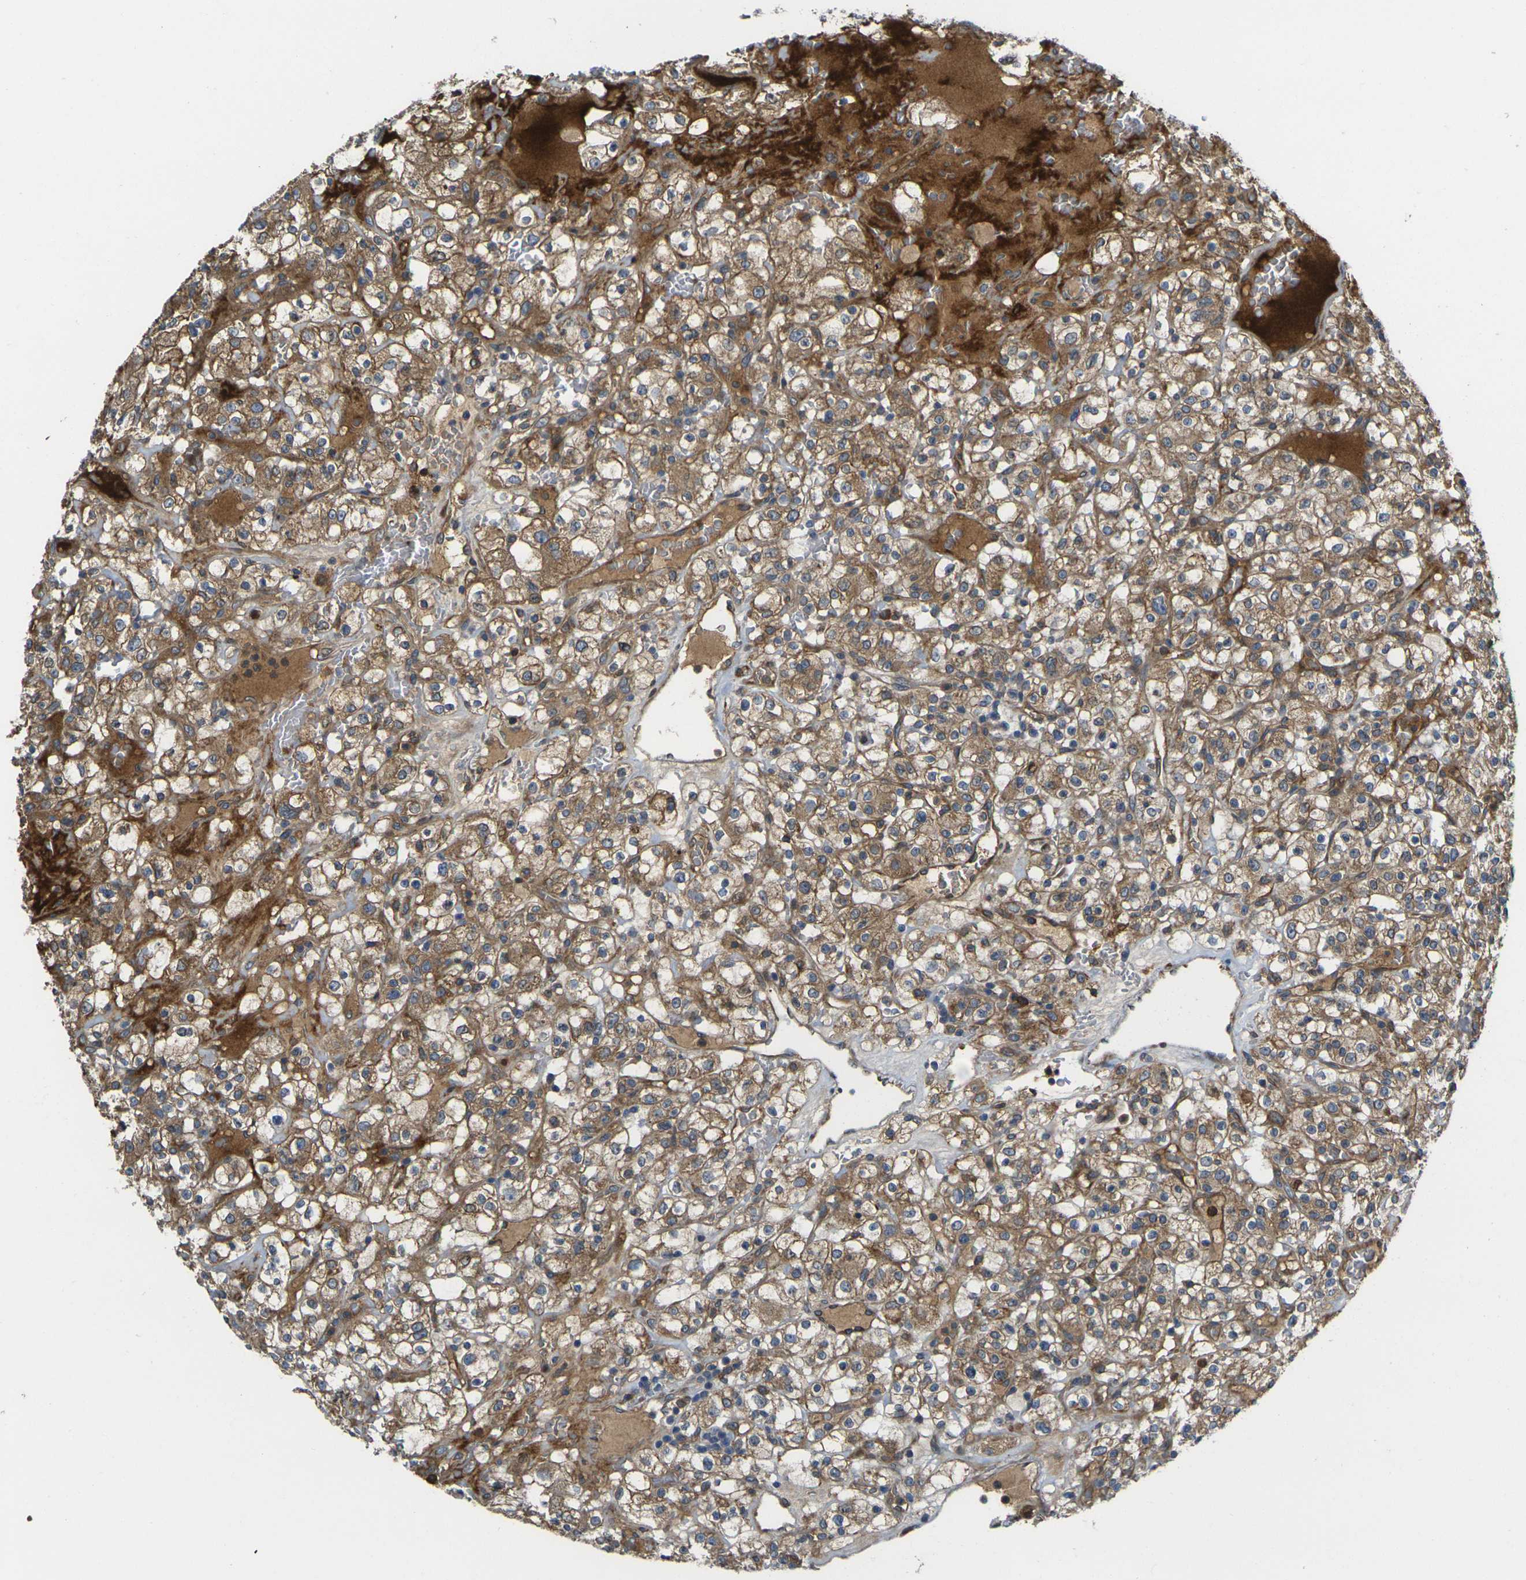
{"staining": {"intensity": "moderate", "quantity": ">75%", "location": "cytoplasmic/membranous"}, "tissue": "renal cancer", "cell_type": "Tumor cells", "image_type": "cancer", "snomed": [{"axis": "morphology", "description": "Normal tissue, NOS"}, {"axis": "morphology", "description": "Adenocarcinoma, NOS"}, {"axis": "topography", "description": "Kidney"}], "caption": "Renal adenocarcinoma tissue displays moderate cytoplasmic/membranous staining in approximately >75% of tumor cells, visualized by immunohistochemistry.", "gene": "FZD1", "patient": {"sex": "female", "age": 72}}